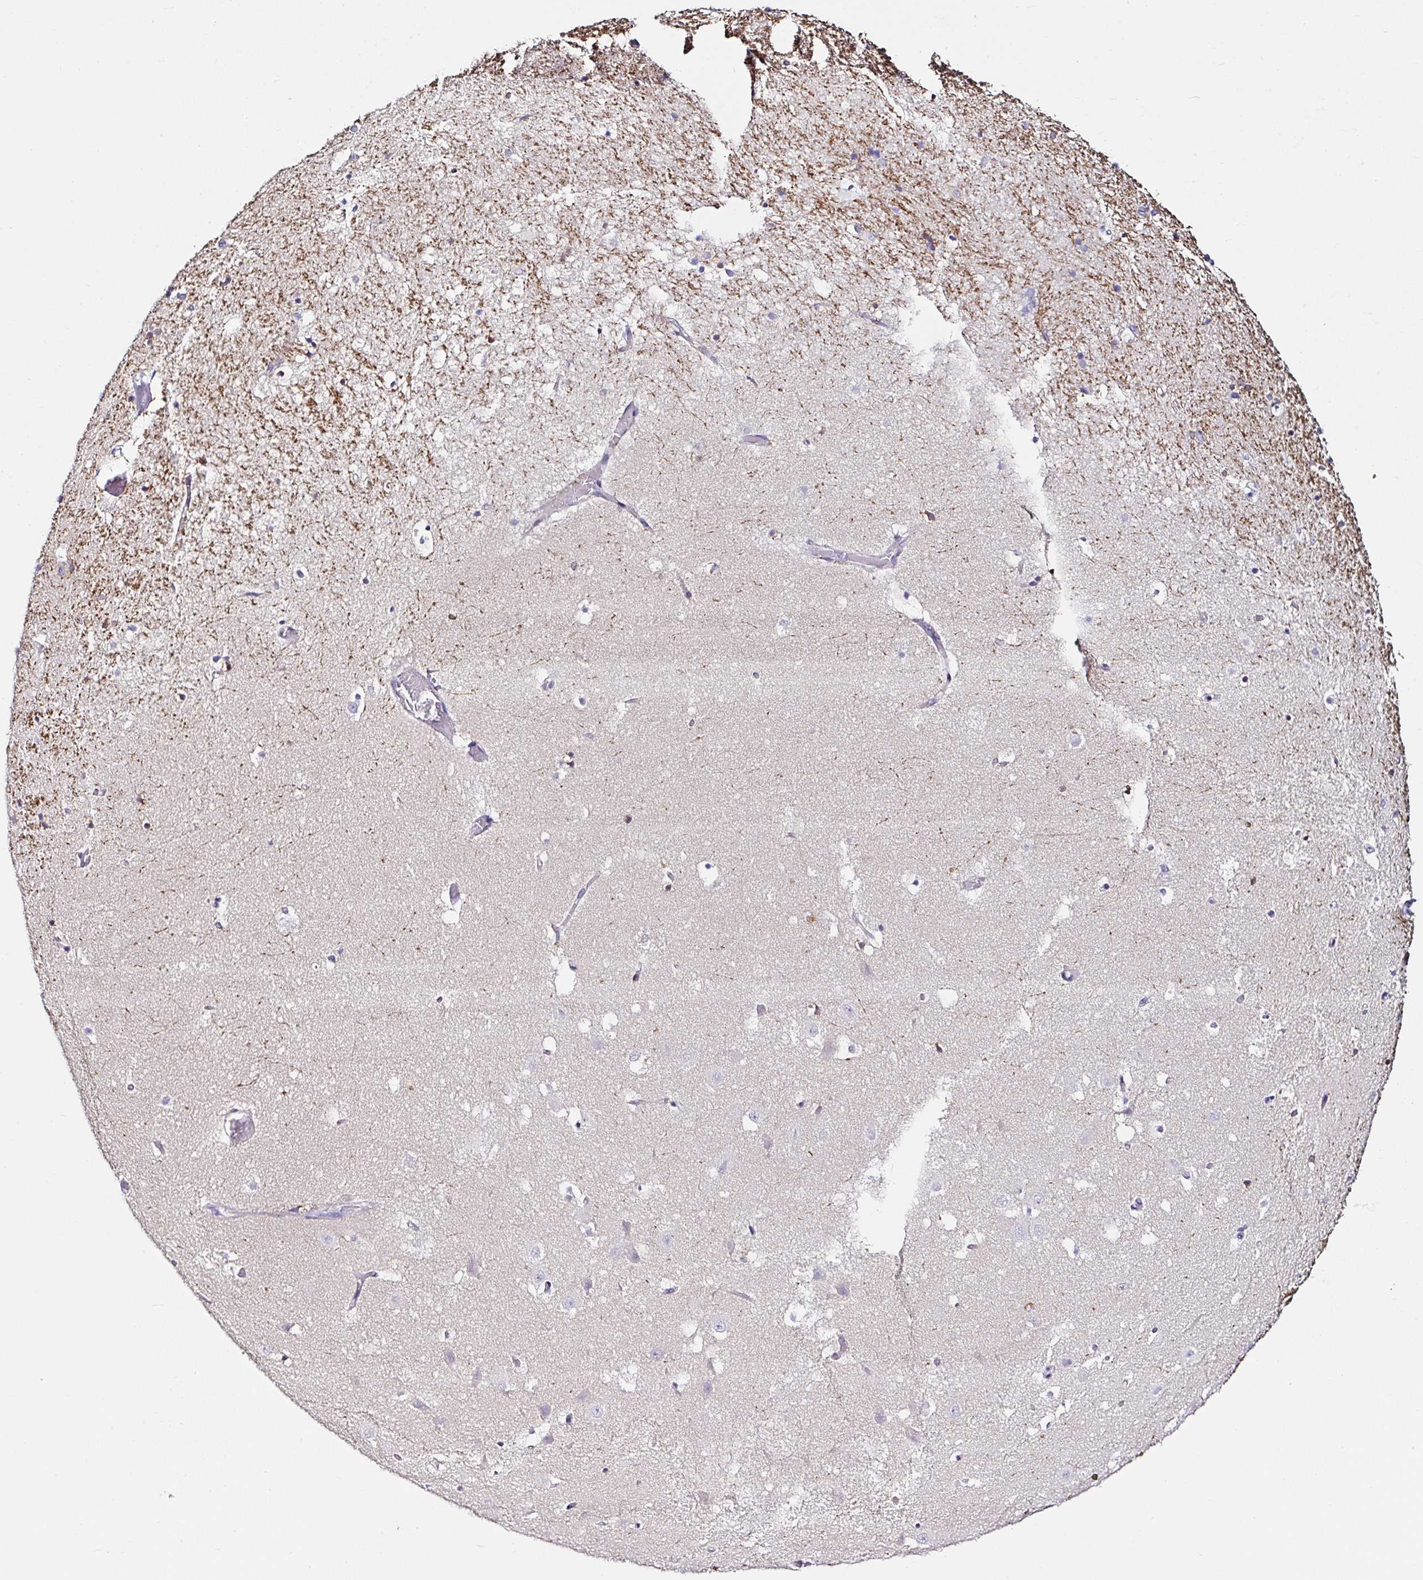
{"staining": {"intensity": "negative", "quantity": "none", "location": "none"}, "tissue": "hippocampus", "cell_type": "Glial cells", "image_type": "normal", "snomed": [{"axis": "morphology", "description": "Normal tissue, NOS"}, {"axis": "topography", "description": "Hippocampus"}], "caption": "Image shows no significant protein expression in glial cells of normal hippocampus.", "gene": "UGT3A1", "patient": {"sex": "female", "age": 52}}